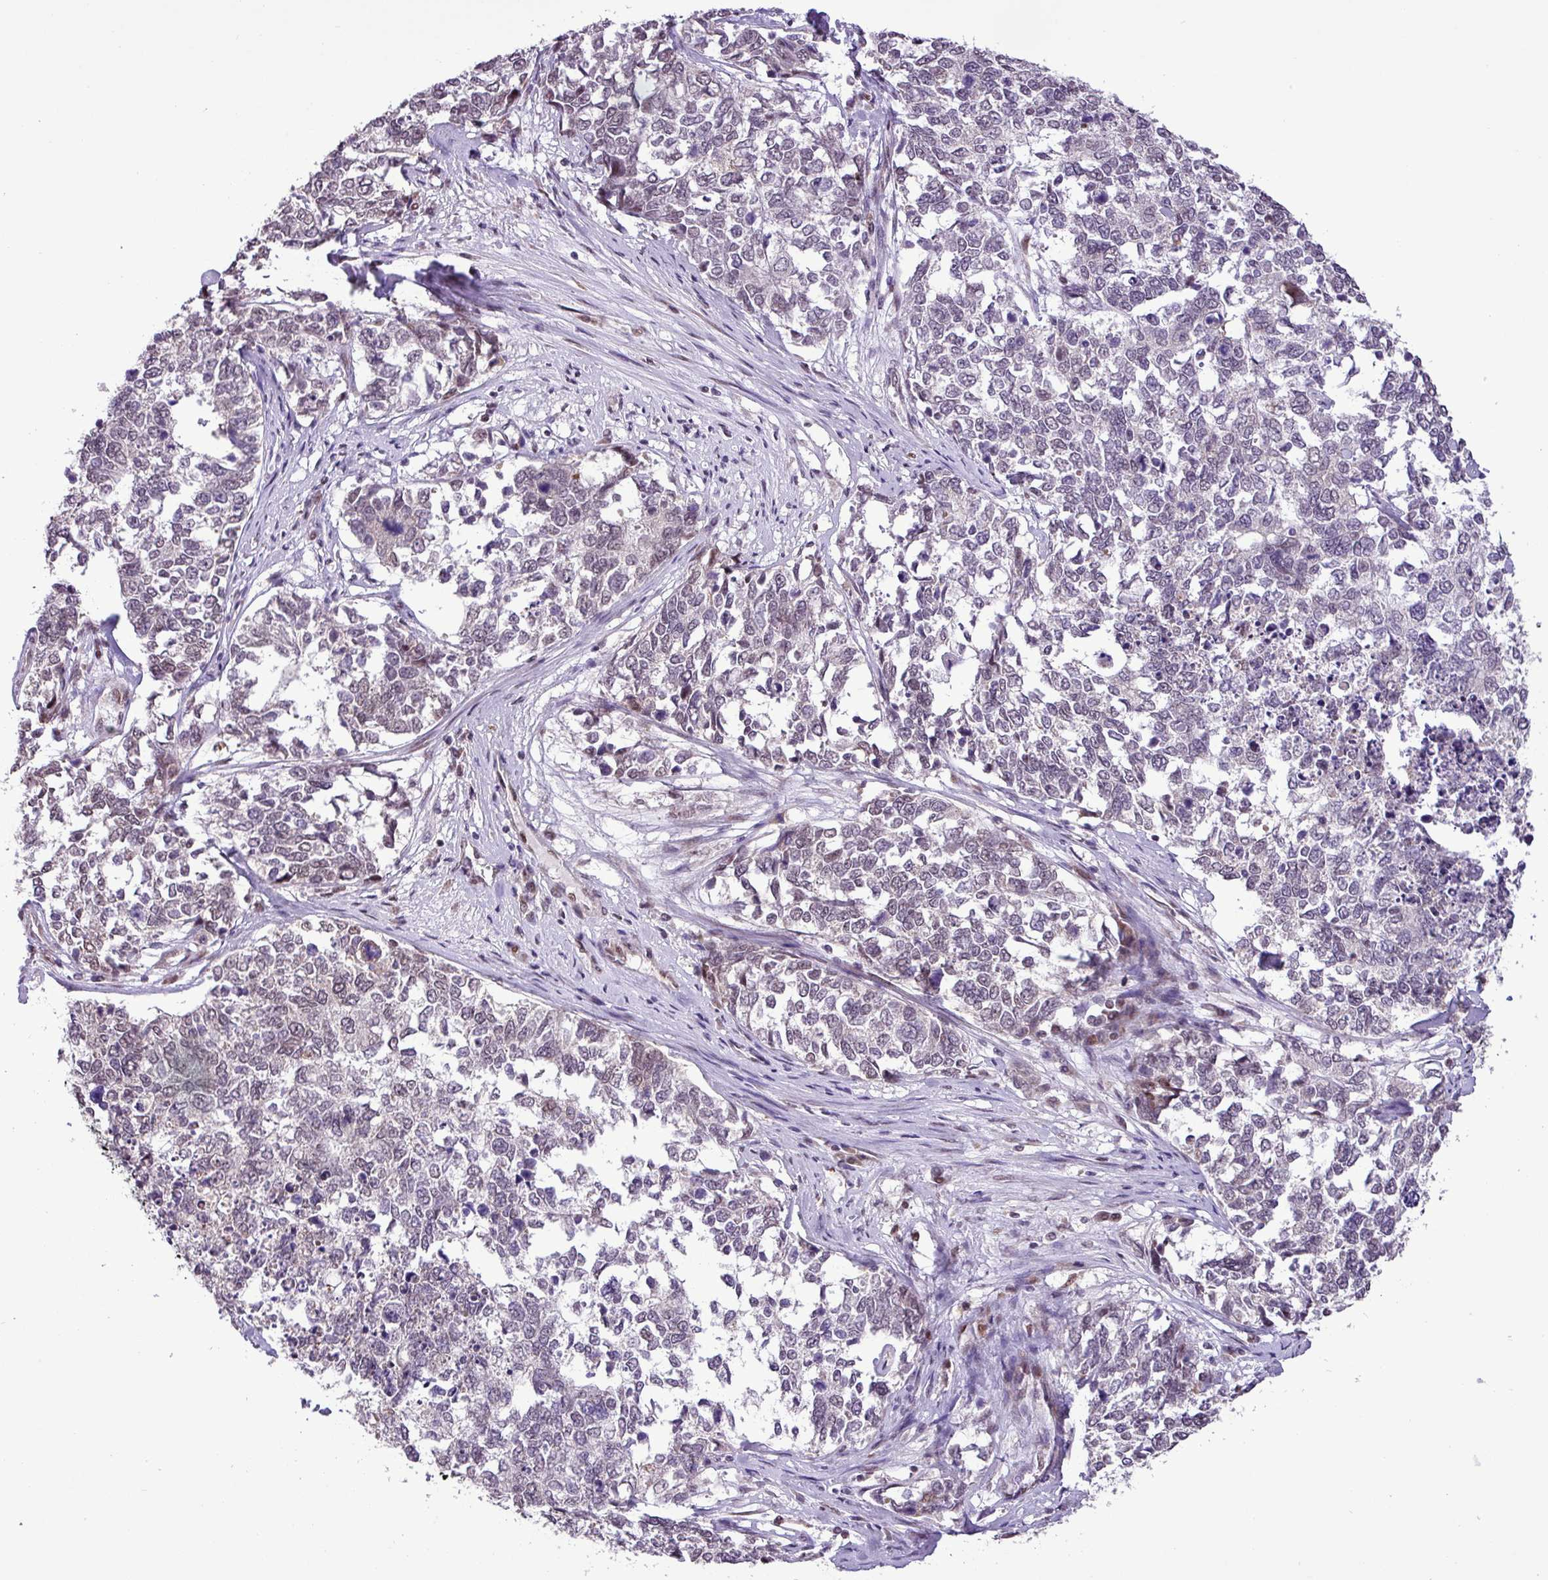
{"staining": {"intensity": "negative", "quantity": "none", "location": "none"}, "tissue": "cervical cancer", "cell_type": "Tumor cells", "image_type": "cancer", "snomed": [{"axis": "morphology", "description": "Squamous cell carcinoma, NOS"}, {"axis": "topography", "description": "Cervix"}], "caption": "This is a histopathology image of immunohistochemistry (IHC) staining of cervical cancer, which shows no positivity in tumor cells.", "gene": "ZNF354A", "patient": {"sex": "female", "age": 63}}